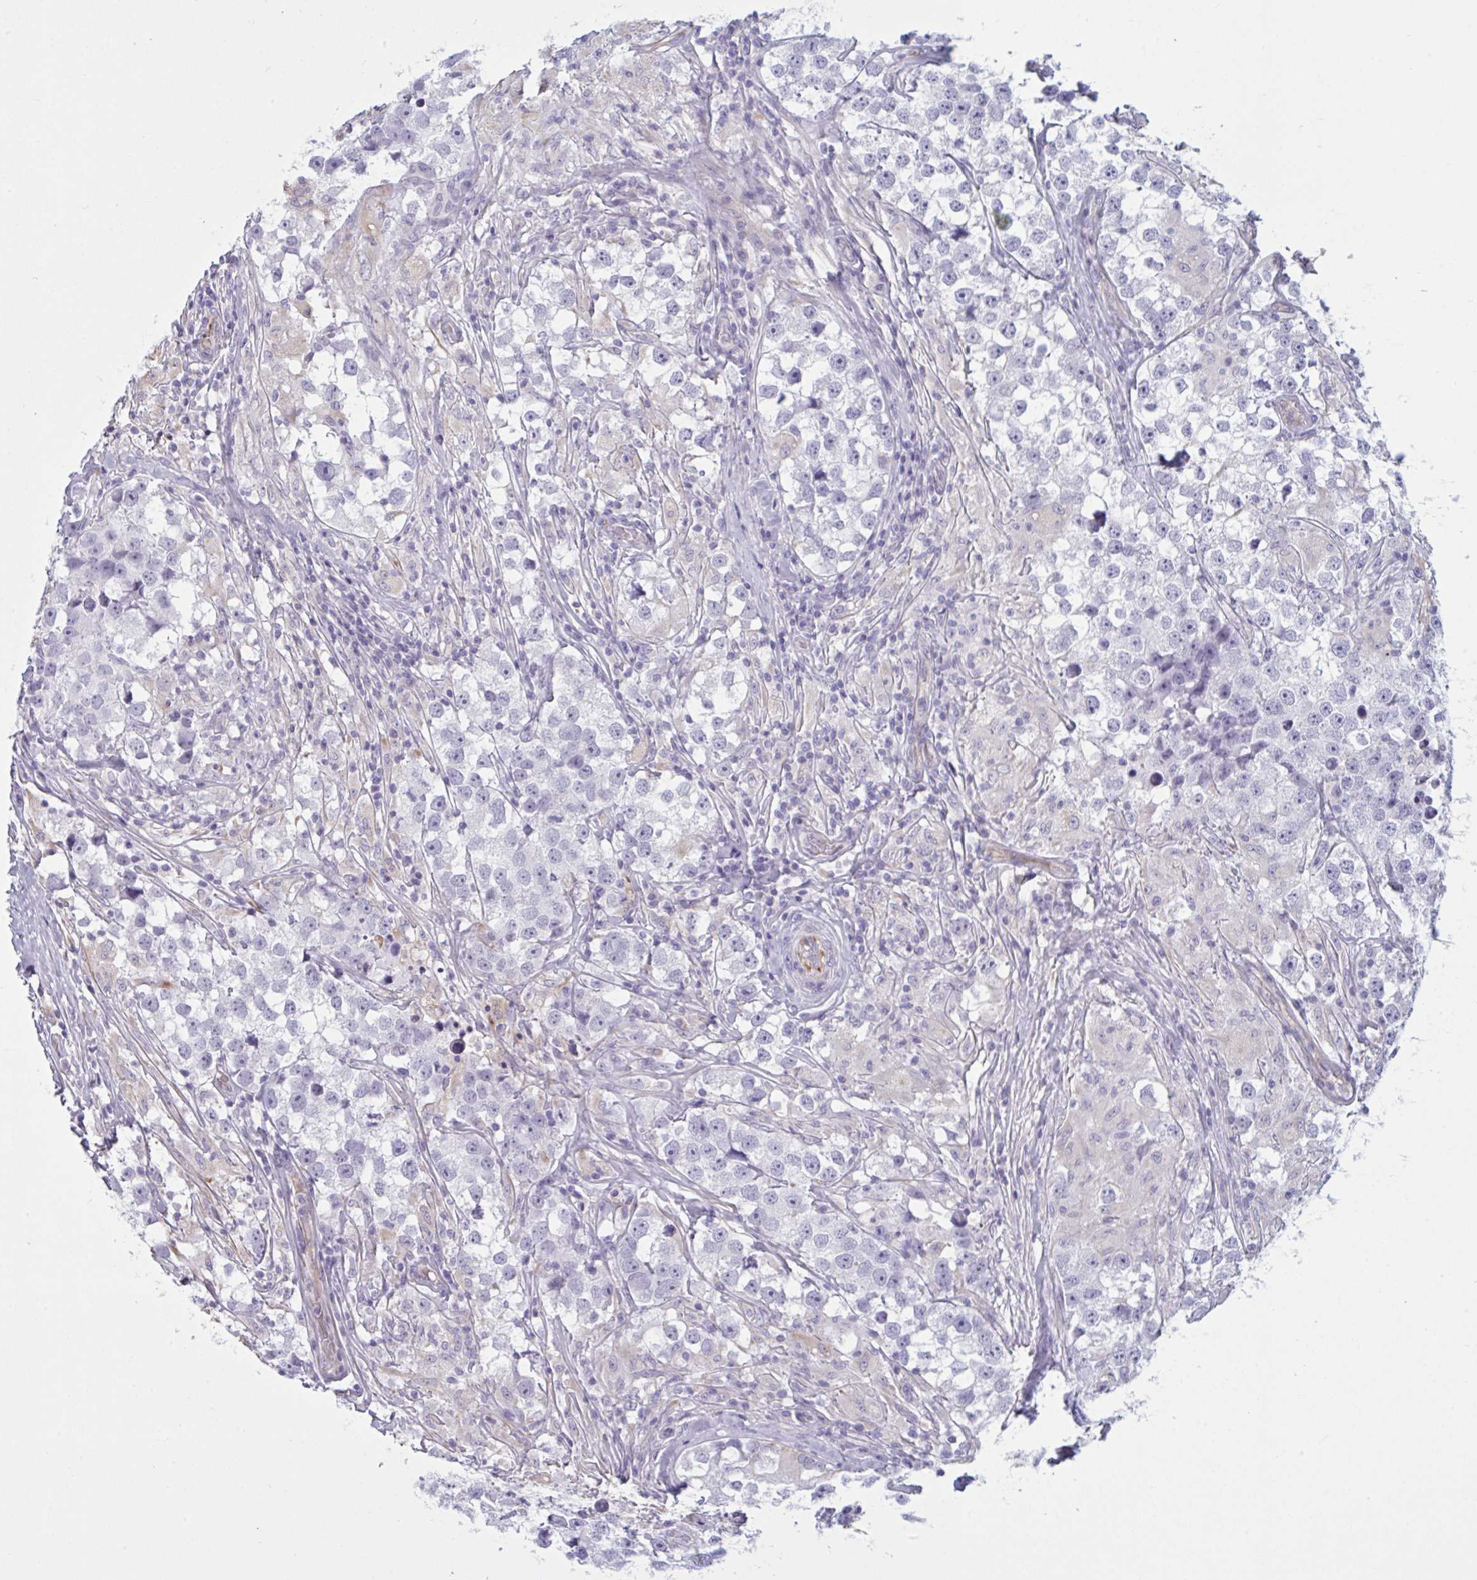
{"staining": {"intensity": "negative", "quantity": "none", "location": "none"}, "tissue": "testis cancer", "cell_type": "Tumor cells", "image_type": "cancer", "snomed": [{"axis": "morphology", "description": "Seminoma, NOS"}, {"axis": "topography", "description": "Testis"}], "caption": "There is no significant expression in tumor cells of testis seminoma.", "gene": "OR1L3", "patient": {"sex": "male", "age": 46}}